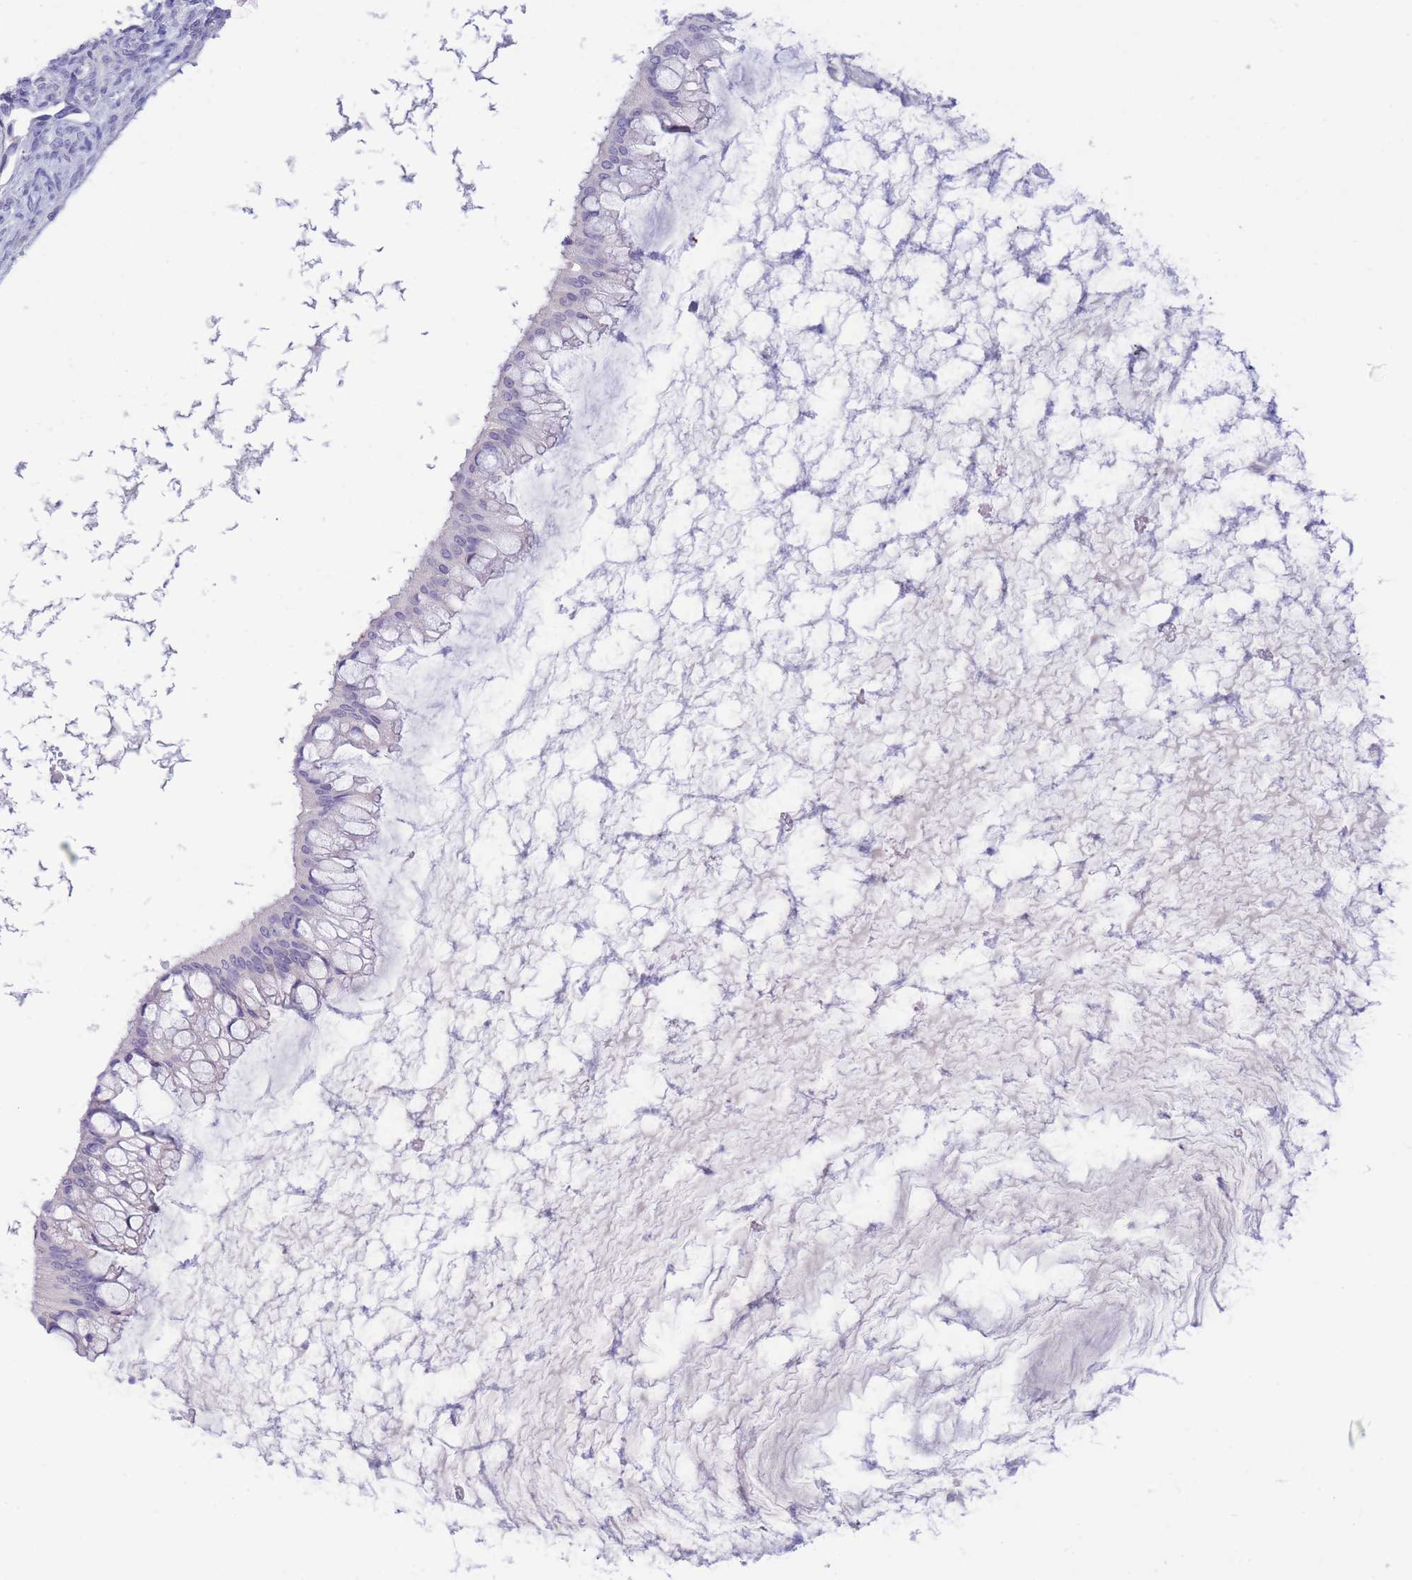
{"staining": {"intensity": "negative", "quantity": "none", "location": "none"}, "tissue": "ovarian cancer", "cell_type": "Tumor cells", "image_type": "cancer", "snomed": [{"axis": "morphology", "description": "Cystadenocarcinoma, mucinous, NOS"}, {"axis": "topography", "description": "Ovary"}], "caption": "Tumor cells are negative for brown protein staining in ovarian mucinous cystadenocarcinoma.", "gene": "PCDHB3", "patient": {"sex": "female", "age": 73}}